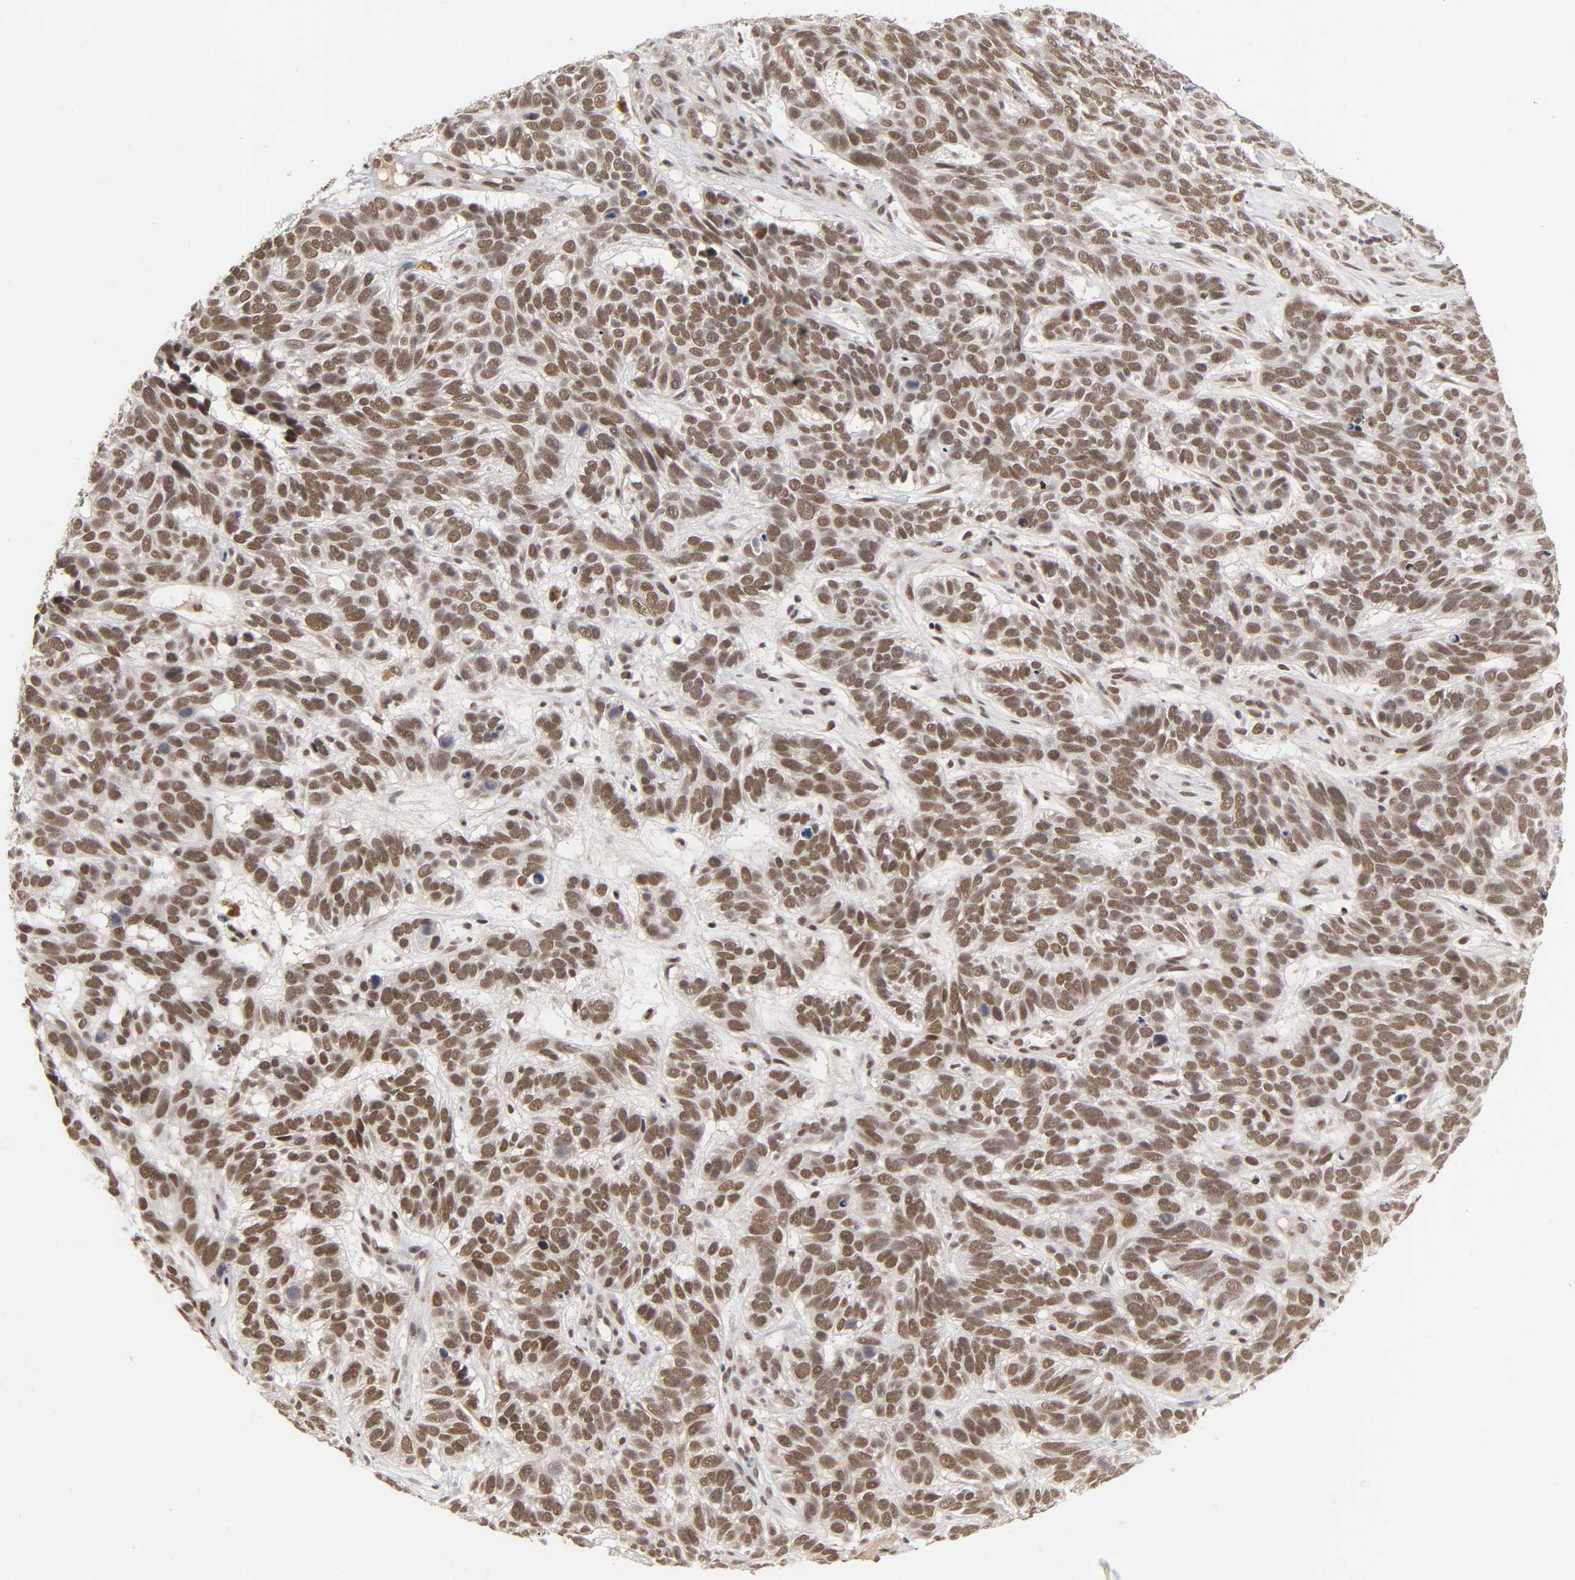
{"staining": {"intensity": "strong", "quantity": ">75%", "location": "nuclear"}, "tissue": "skin cancer", "cell_type": "Tumor cells", "image_type": "cancer", "snomed": [{"axis": "morphology", "description": "Basal cell carcinoma"}, {"axis": "topography", "description": "Skin"}], "caption": "Brown immunohistochemical staining in skin cancer shows strong nuclear positivity in approximately >75% of tumor cells. (IHC, brightfield microscopy, high magnification).", "gene": "EP300", "patient": {"sex": "male", "age": 87}}